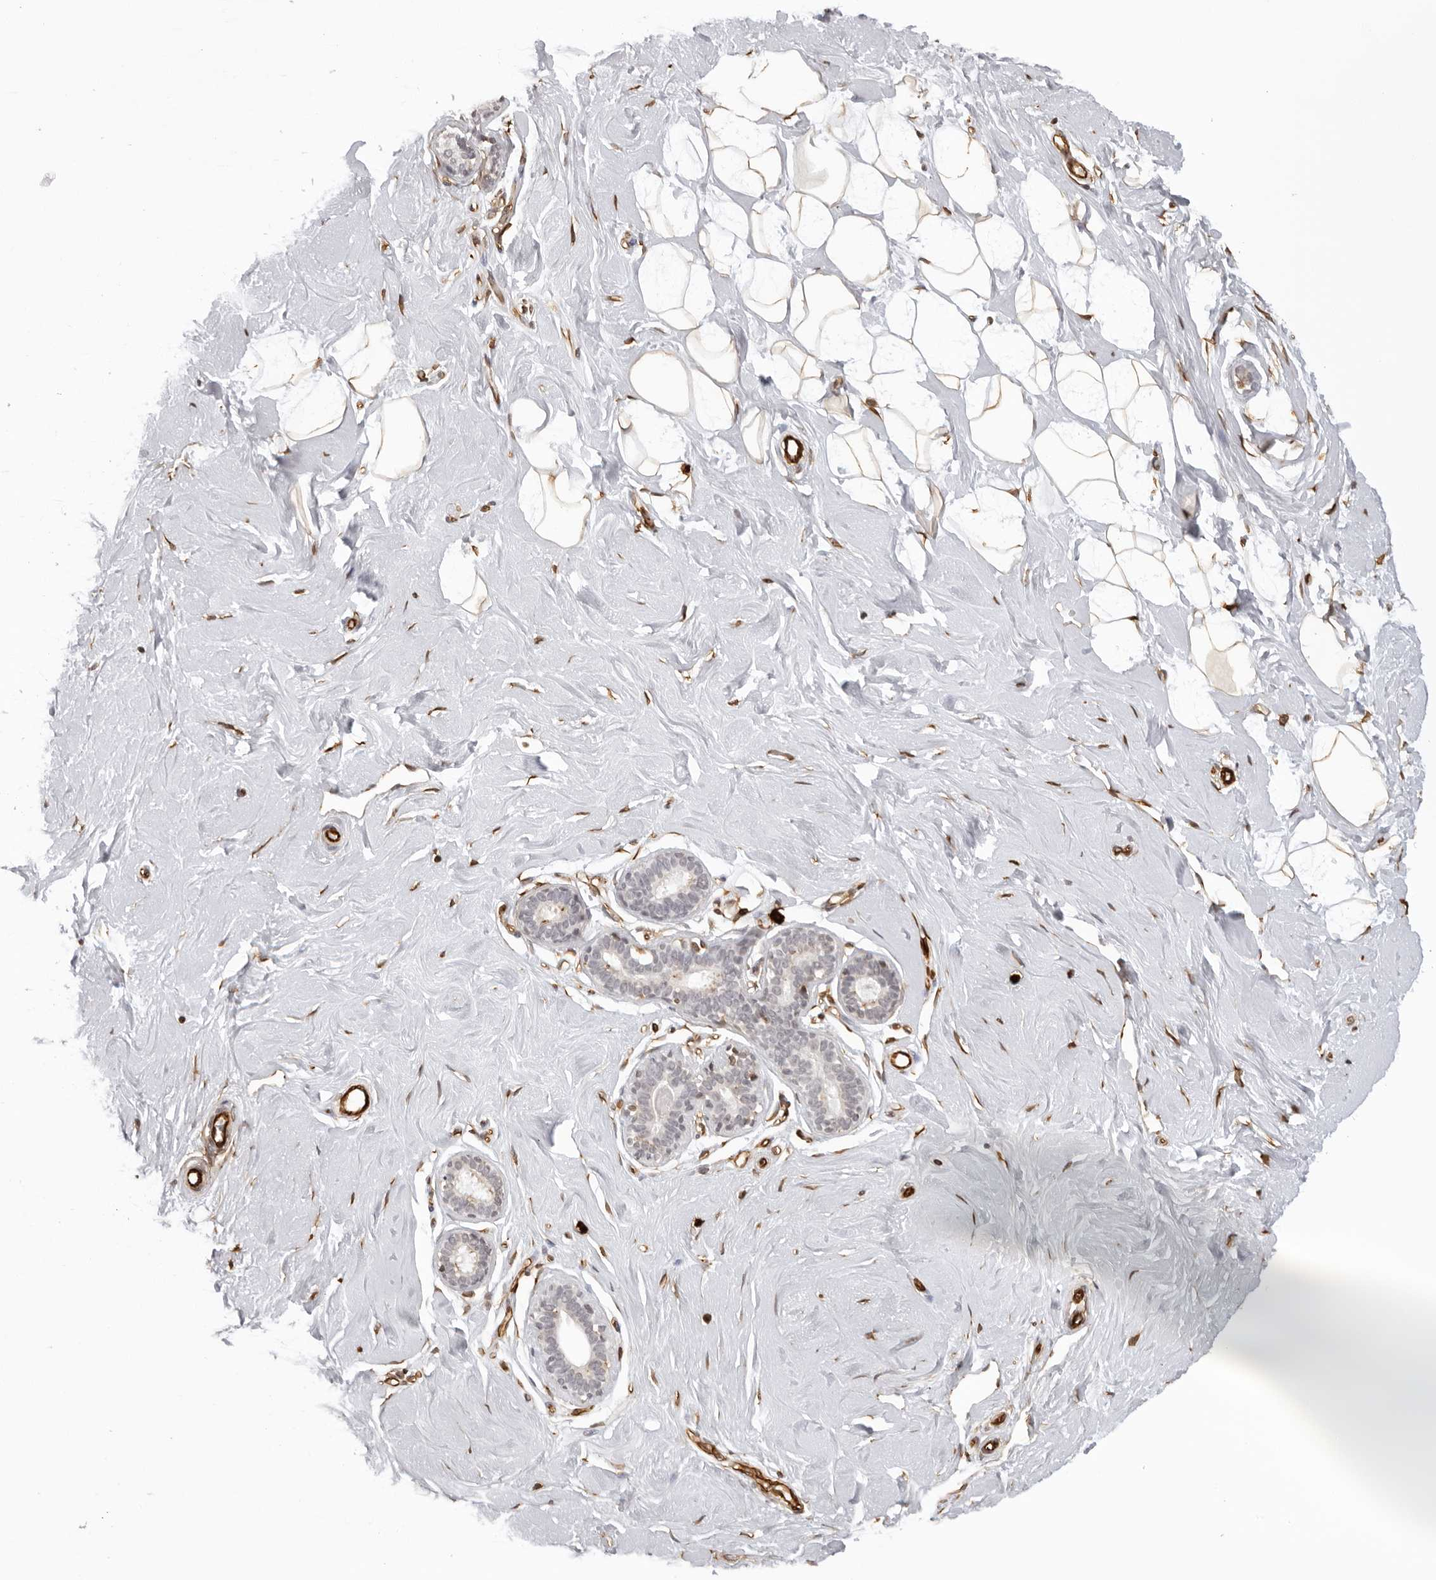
{"staining": {"intensity": "negative", "quantity": "none", "location": "none"}, "tissue": "breast", "cell_type": "Adipocytes", "image_type": "normal", "snomed": [{"axis": "morphology", "description": "Normal tissue, NOS"}, {"axis": "topography", "description": "Breast"}], "caption": "This photomicrograph is of unremarkable breast stained with immunohistochemistry to label a protein in brown with the nuclei are counter-stained blue. There is no positivity in adipocytes.", "gene": "DYNLT5", "patient": {"sex": "female", "age": 23}}